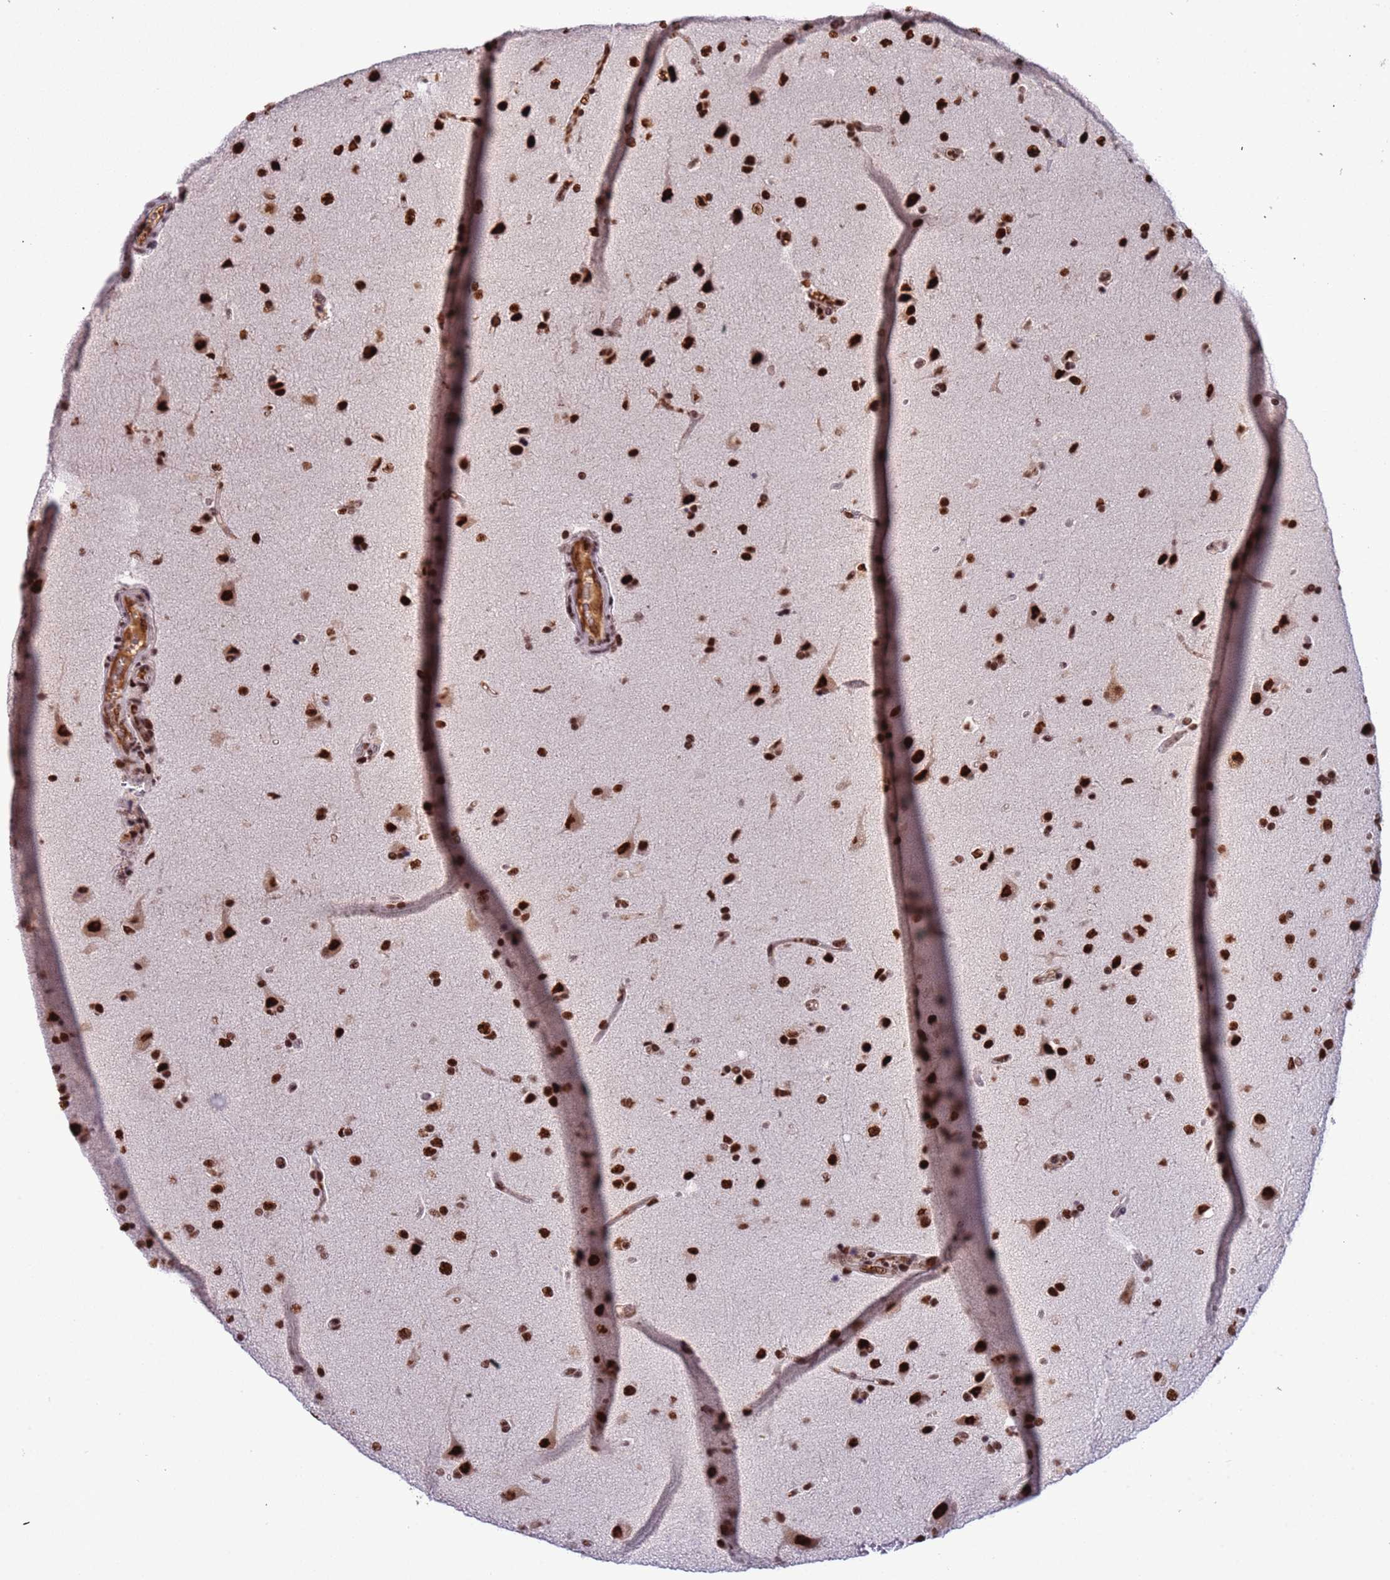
{"staining": {"intensity": "strong", "quantity": ">75%", "location": "nuclear"}, "tissue": "glioma", "cell_type": "Tumor cells", "image_type": "cancer", "snomed": [{"axis": "morphology", "description": "Glioma, malignant, High grade"}, {"axis": "topography", "description": "Brain"}], "caption": "Immunohistochemistry histopathology image of neoplastic tissue: human malignant high-grade glioma stained using immunohistochemistry (IHC) exhibits high levels of strong protein expression localized specifically in the nuclear of tumor cells, appearing as a nuclear brown color.", "gene": "SRRT", "patient": {"sex": "male", "age": 72}}